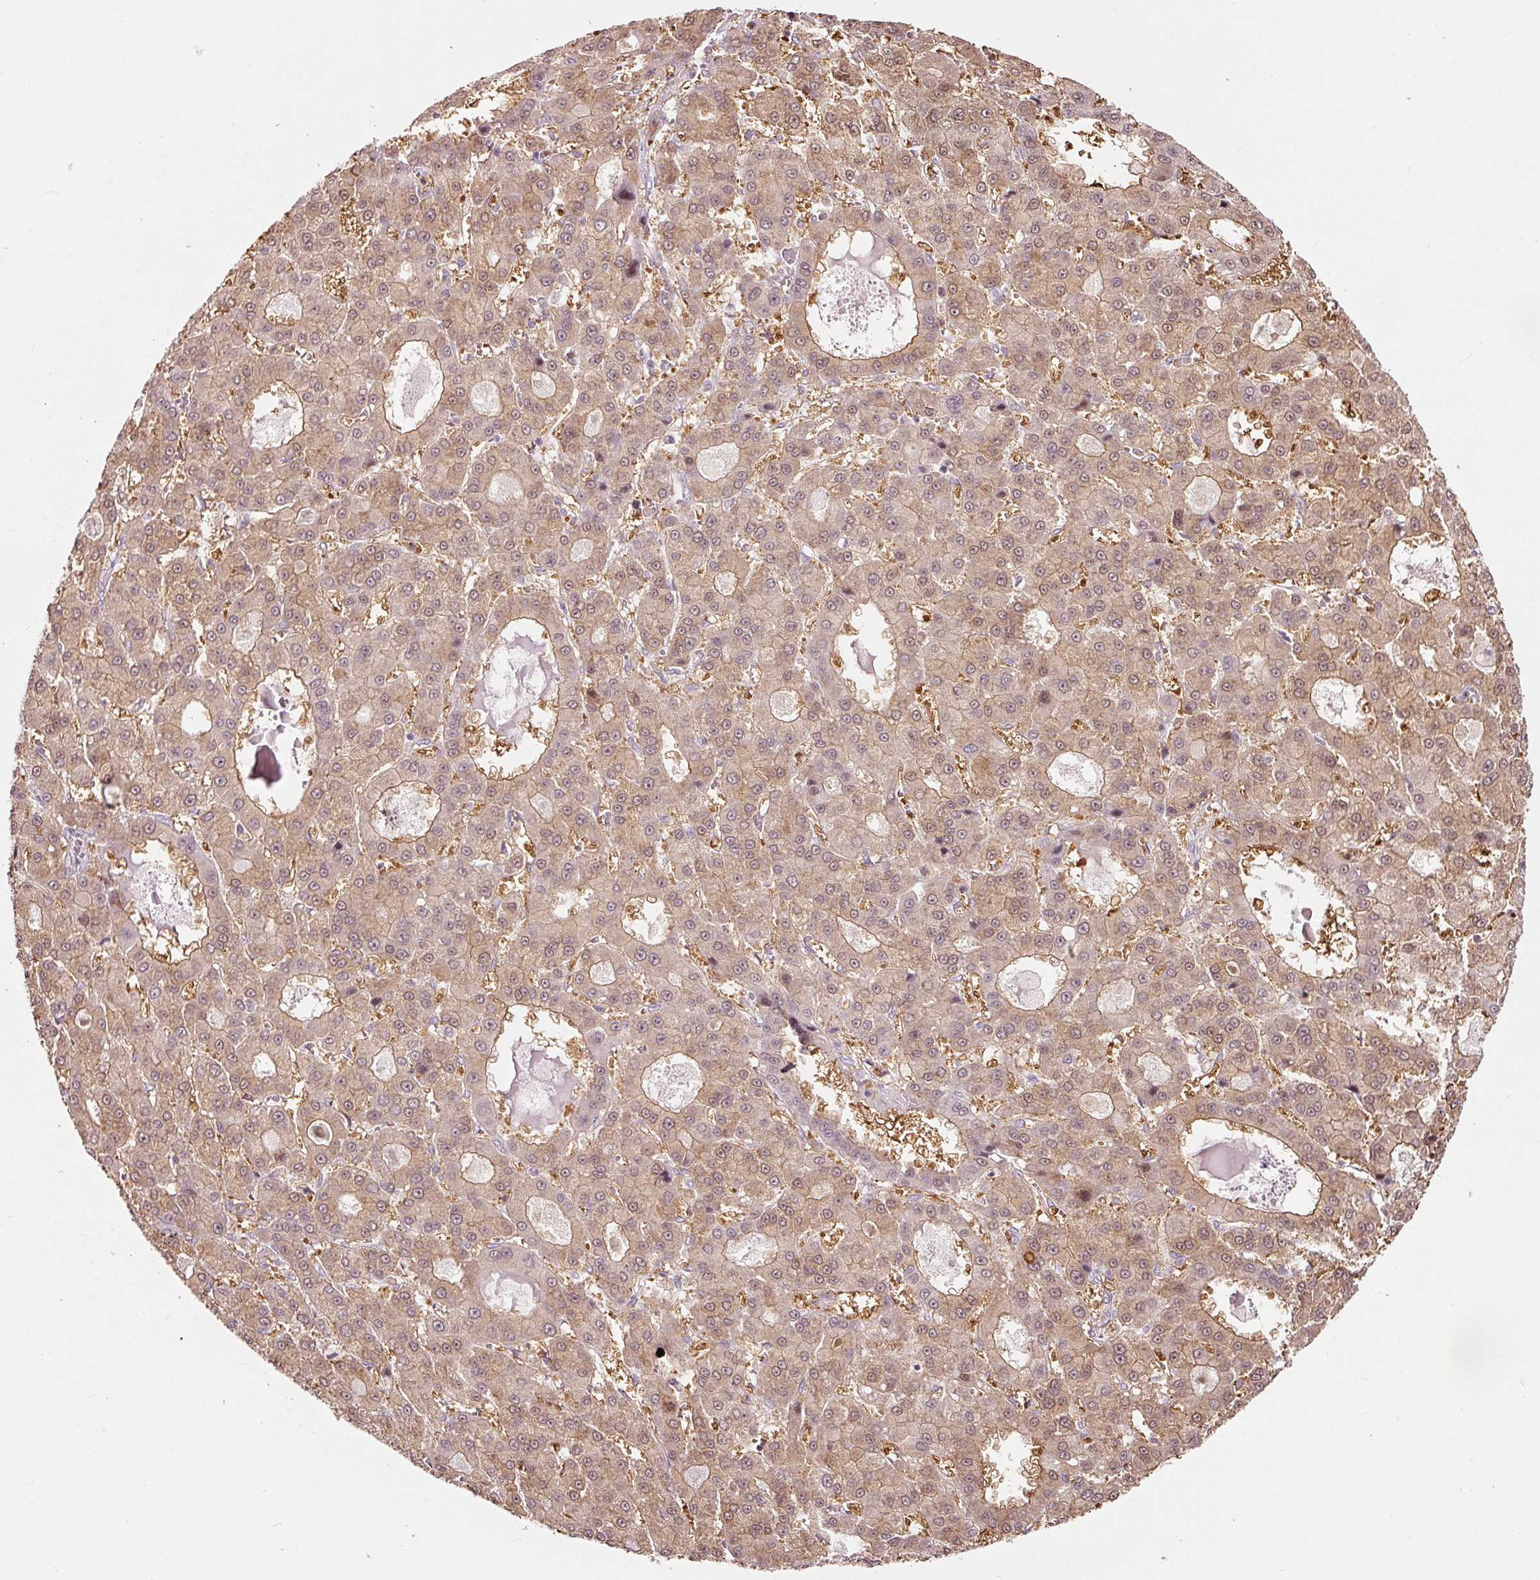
{"staining": {"intensity": "moderate", "quantity": ">75%", "location": "cytoplasmic/membranous,nuclear"}, "tissue": "liver cancer", "cell_type": "Tumor cells", "image_type": "cancer", "snomed": [{"axis": "morphology", "description": "Carcinoma, Hepatocellular, NOS"}, {"axis": "topography", "description": "Liver"}], "caption": "Protein staining of liver cancer (hepatocellular carcinoma) tissue exhibits moderate cytoplasmic/membranous and nuclear positivity in about >75% of tumor cells. (brown staining indicates protein expression, while blue staining denotes nuclei).", "gene": "FBXL14", "patient": {"sex": "male", "age": 70}}